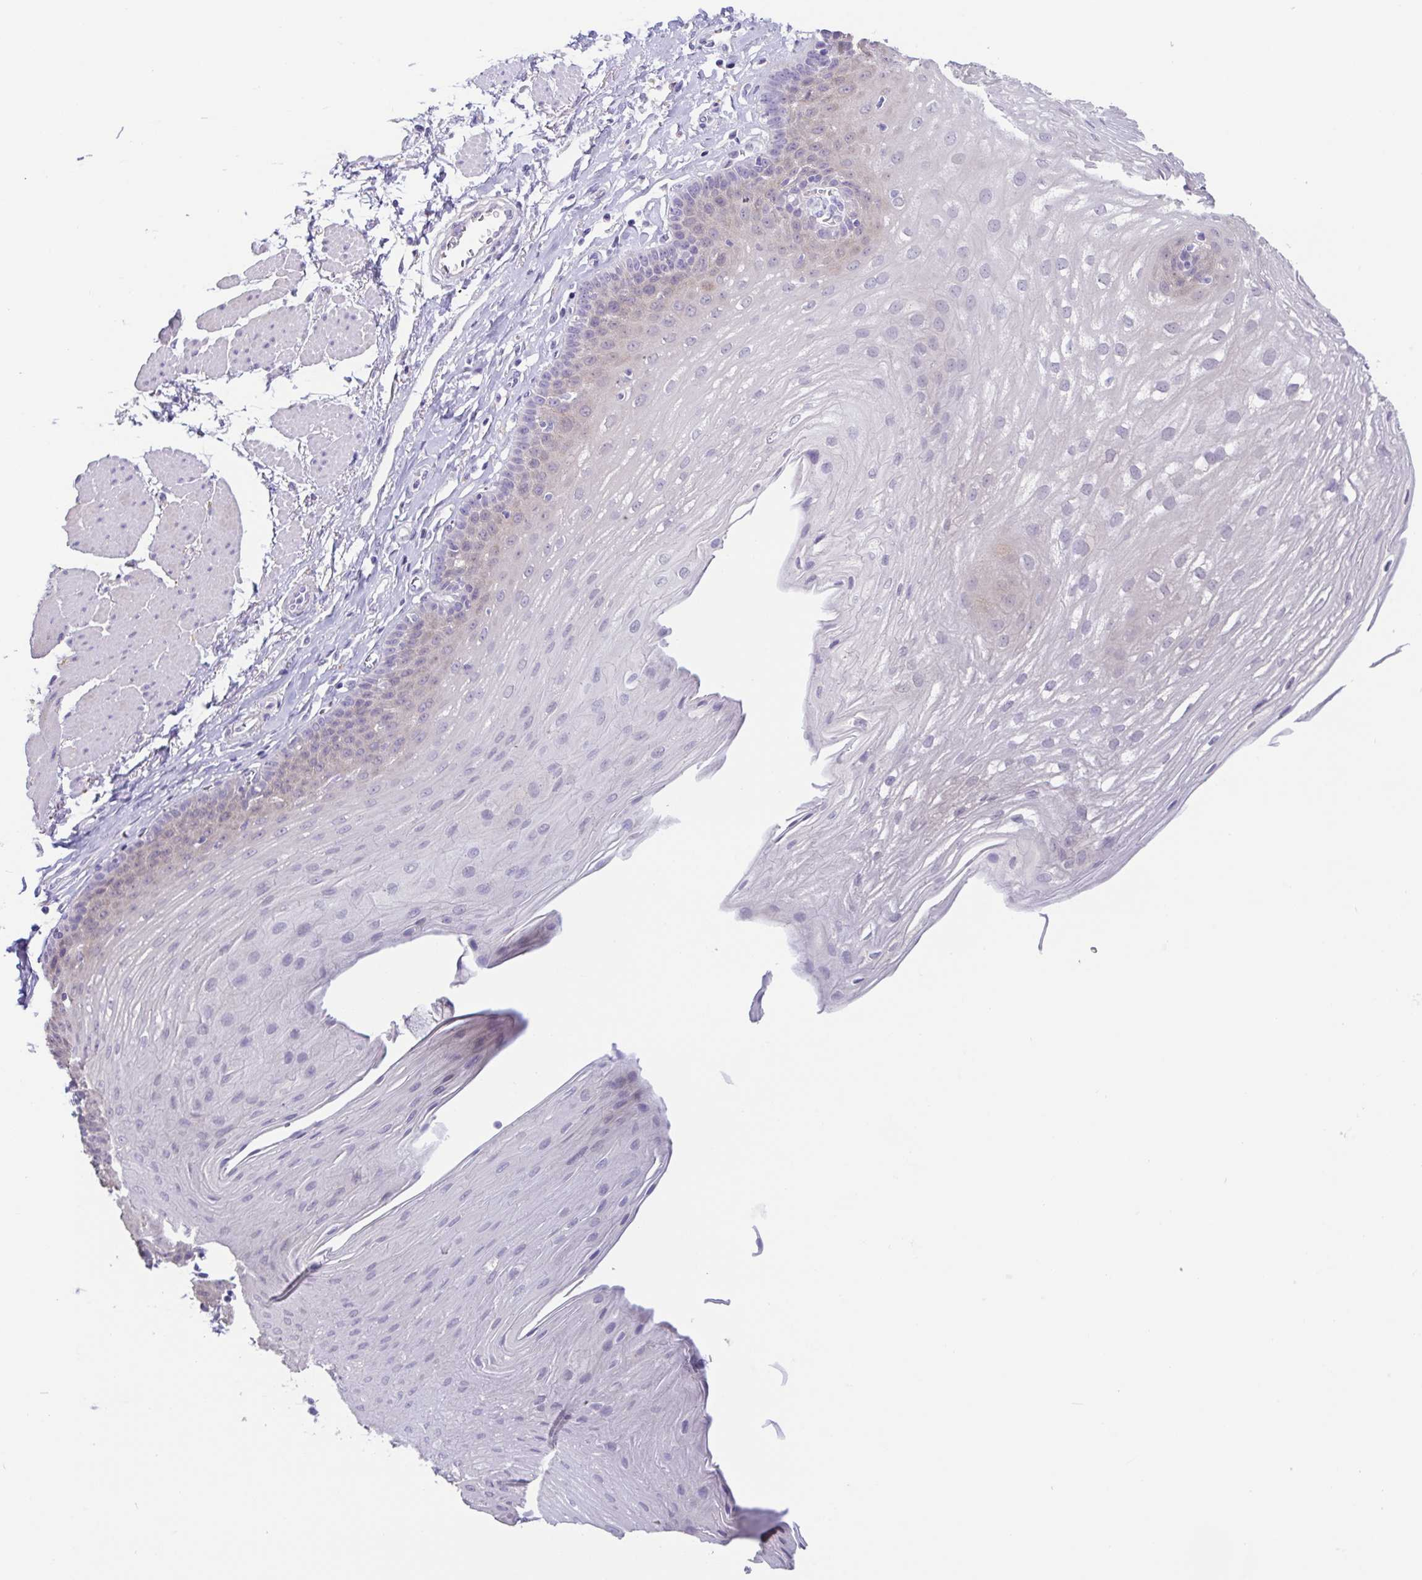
{"staining": {"intensity": "weak", "quantity": "<25%", "location": "cytoplasmic/membranous"}, "tissue": "esophagus", "cell_type": "Squamous epithelial cells", "image_type": "normal", "snomed": [{"axis": "morphology", "description": "Normal tissue, NOS"}, {"axis": "topography", "description": "Esophagus"}], "caption": "Immunohistochemical staining of unremarkable human esophagus demonstrates no significant staining in squamous epithelial cells.", "gene": "FABP3", "patient": {"sex": "female", "age": 81}}